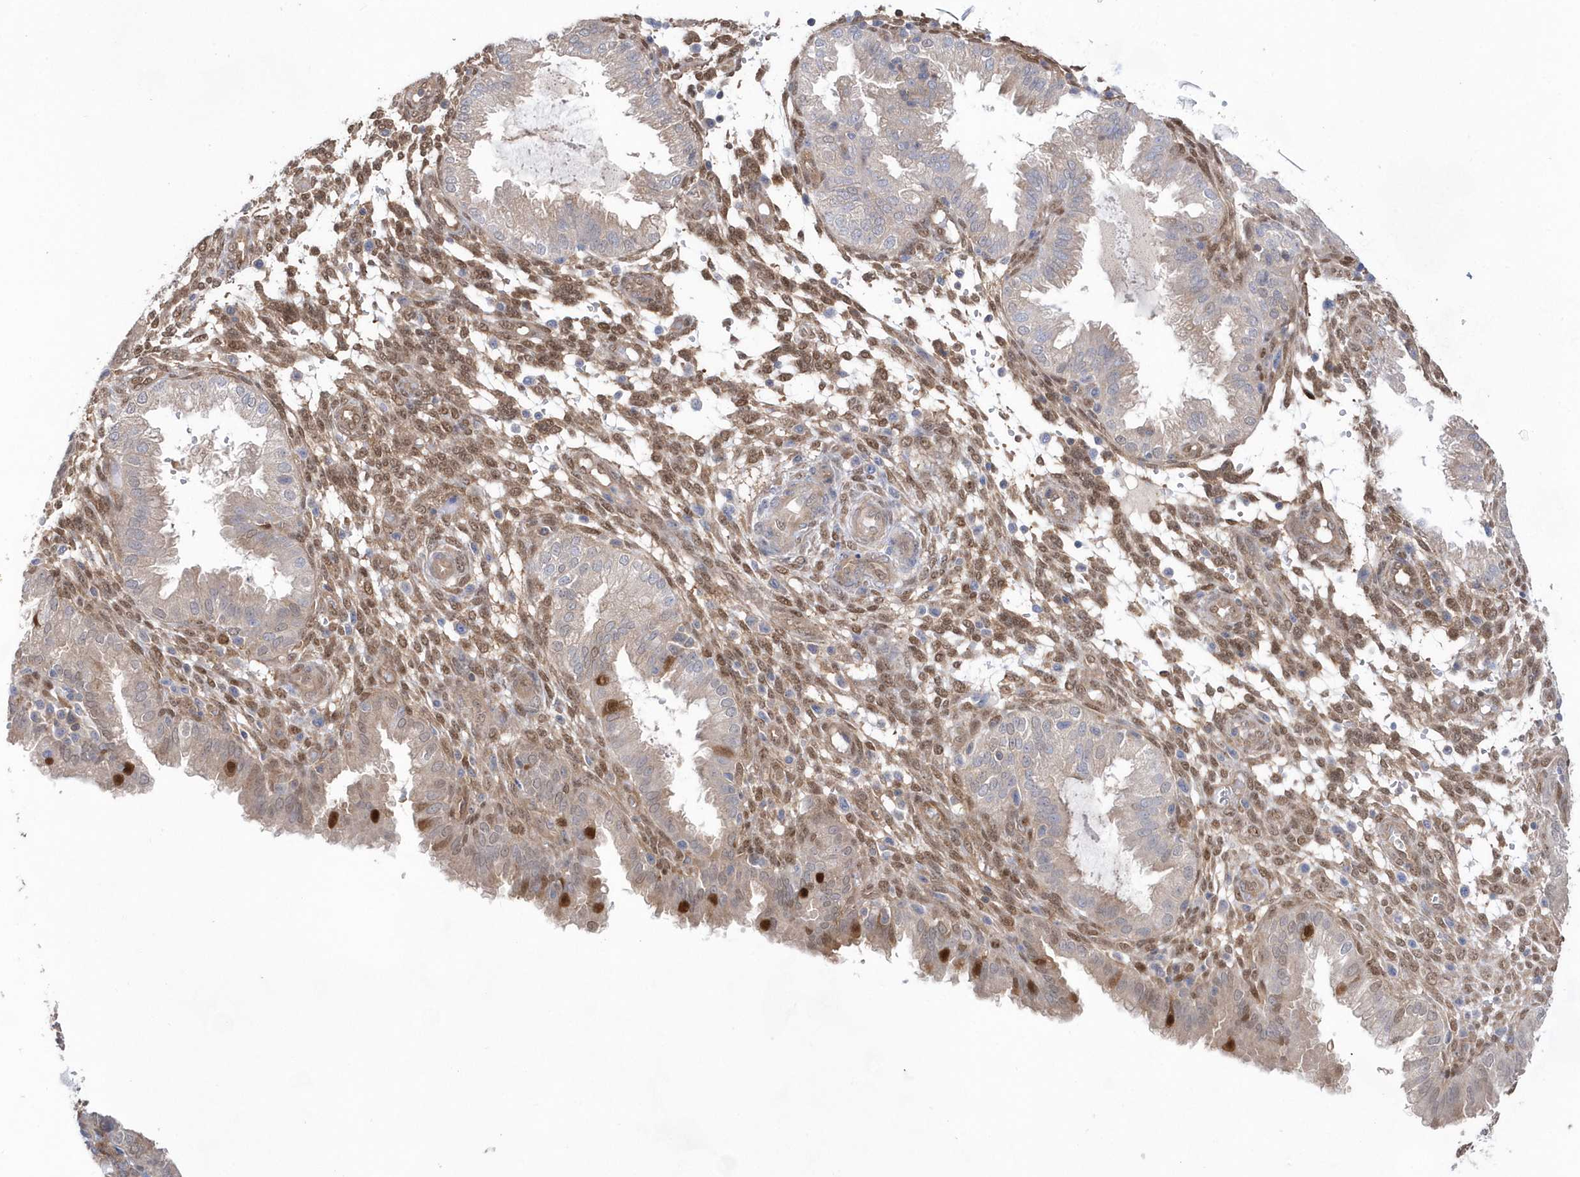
{"staining": {"intensity": "moderate", "quantity": "25%-75%", "location": "cytoplasmic/membranous,nuclear"}, "tissue": "endometrium", "cell_type": "Cells in endometrial stroma", "image_type": "normal", "snomed": [{"axis": "morphology", "description": "Normal tissue, NOS"}, {"axis": "topography", "description": "Endometrium"}], "caption": "Immunohistochemical staining of unremarkable human endometrium exhibits medium levels of moderate cytoplasmic/membranous,nuclear expression in about 25%-75% of cells in endometrial stroma.", "gene": "BDH2", "patient": {"sex": "female", "age": 33}}